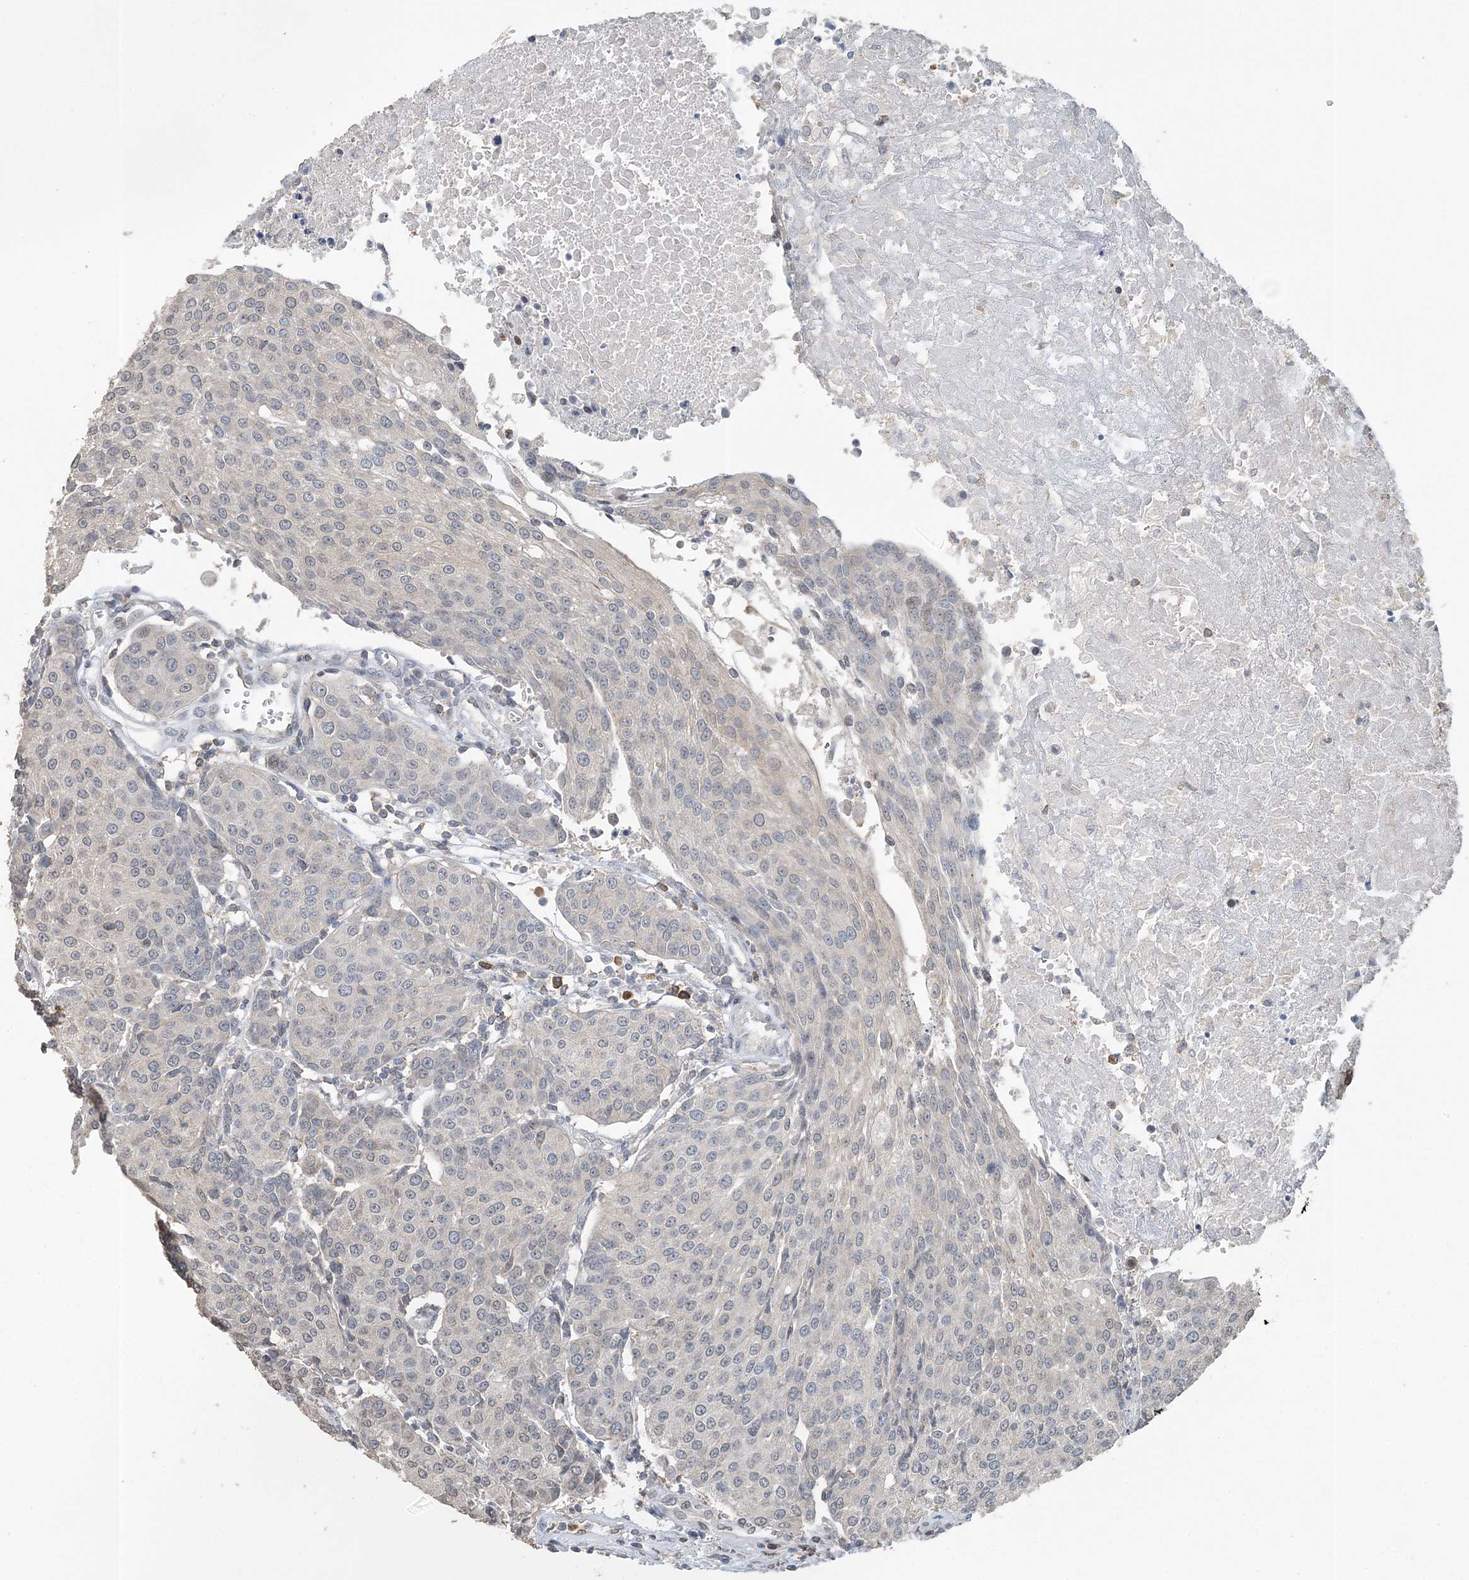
{"staining": {"intensity": "negative", "quantity": "none", "location": "none"}, "tissue": "urothelial cancer", "cell_type": "Tumor cells", "image_type": "cancer", "snomed": [{"axis": "morphology", "description": "Urothelial carcinoma, High grade"}, {"axis": "topography", "description": "Urinary bladder"}], "caption": "Immunohistochemistry photomicrograph of human urothelial cancer stained for a protein (brown), which reveals no staining in tumor cells.", "gene": "FAM110A", "patient": {"sex": "female", "age": 85}}